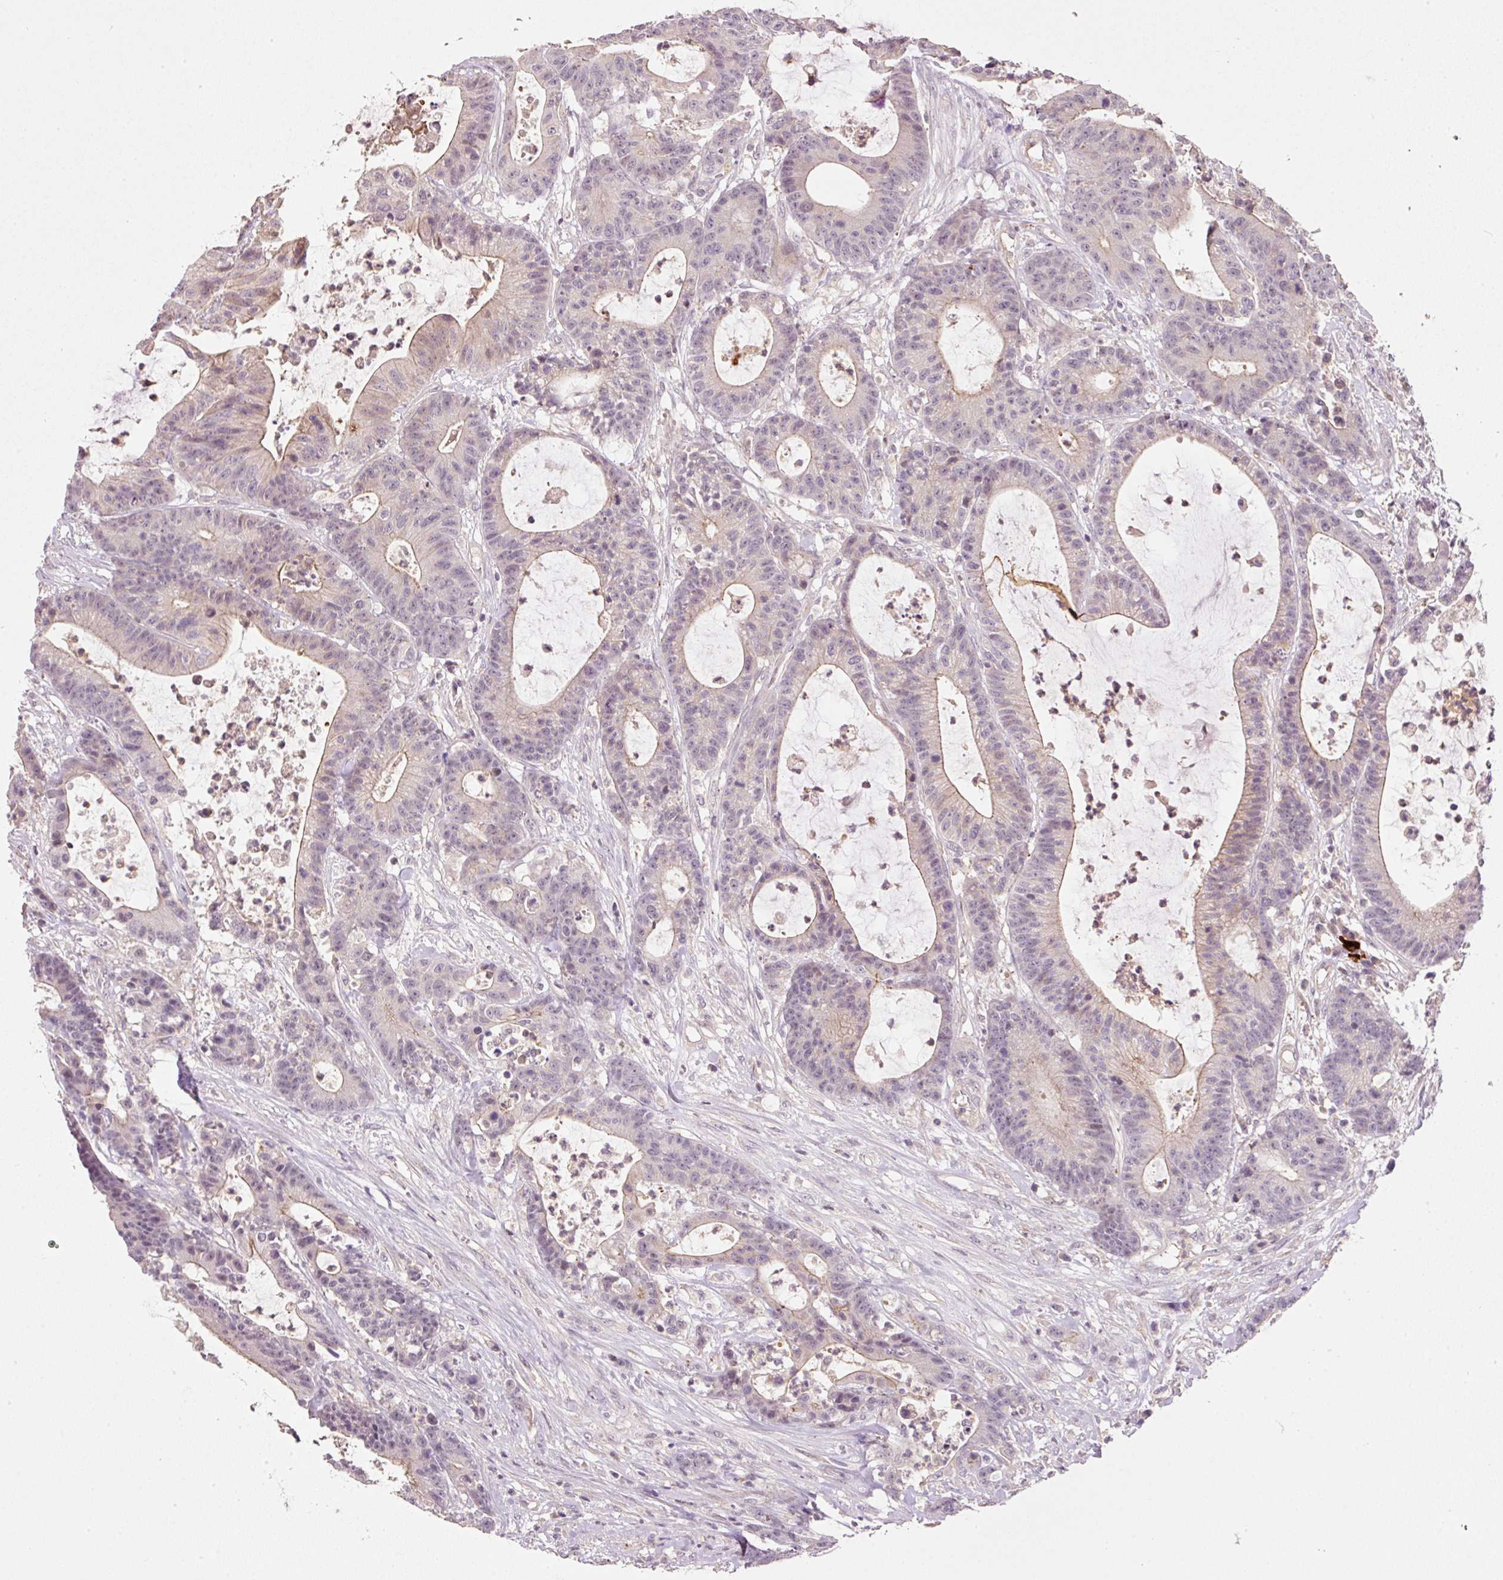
{"staining": {"intensity": "weak", "quantity": "<25%", "location": "cytoplasmic/membranous"}, "tissue": "colorectal cancer", "cell_type": "Tumor cells", "image_type": "cancer", "snomed": [{"axis": "morphology", "description": "Adenocarcinoma, NOS"}, {"axis": "topography", "description": "Colon"}], "caption": "This is an immunohistochemistry photomicrograph of human colorectal cancer. There is no expression in tumor cells.", "gene": "TIRAP", "patient": {"sex": "female", "age": 84}}